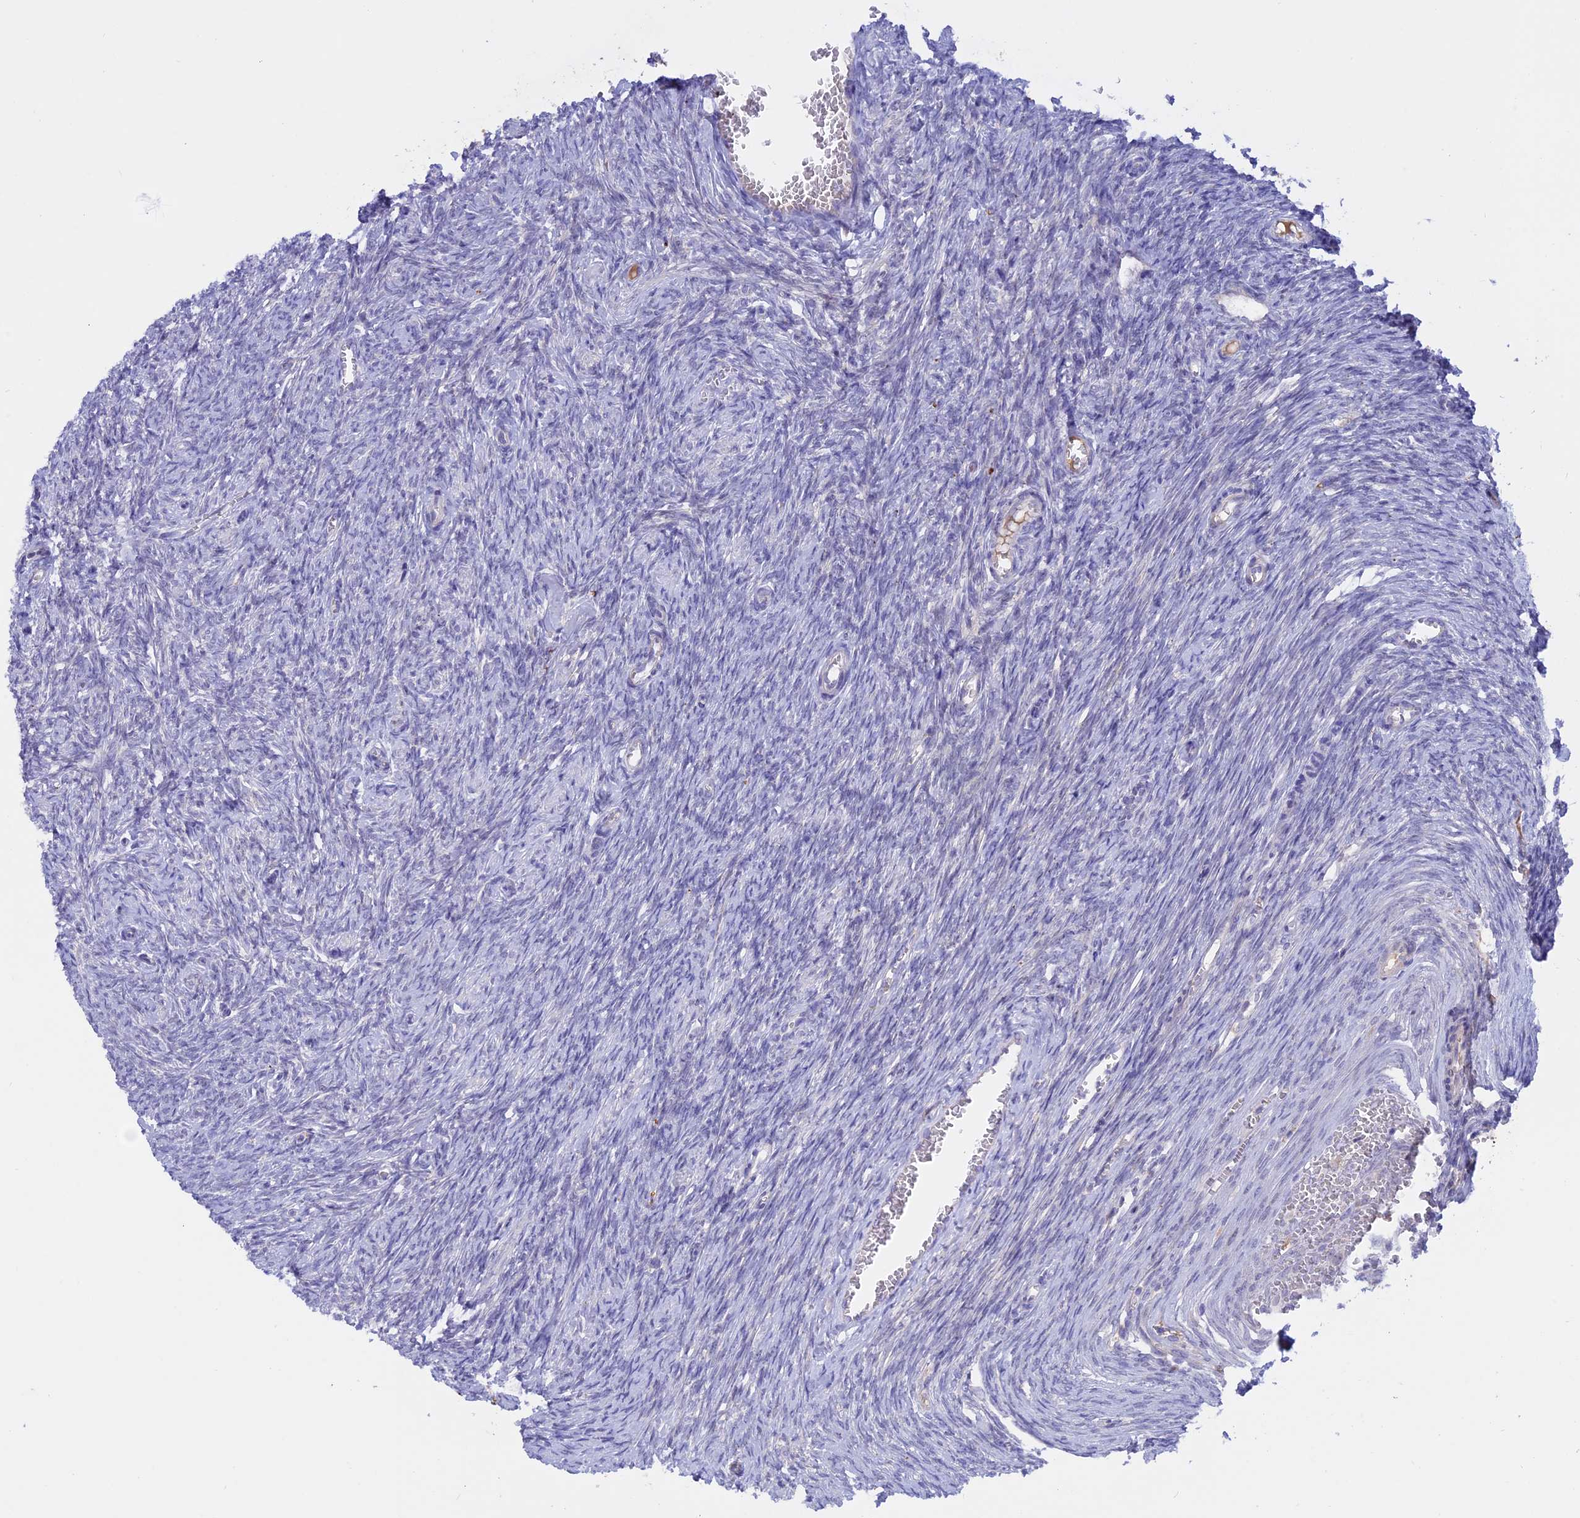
{"staining": {"intensity": "negative", "quantity": "none", "location": "none"}, "tissue": "ovary", "cell_type": "Ovarian stroma cells", "image_type": "normal", "snomed": [{"axis": "morphology", "description": "Normal tissue, NOS"}, {"axis": "topography", "description": "Ovary"}], "caption": "DAB immunohistochemical staining of unremarkable ovary exhibits no significant expression in ovarian stroma cells.", "gene": "GK5", "patient": {"sex": "female", "age": 44}}